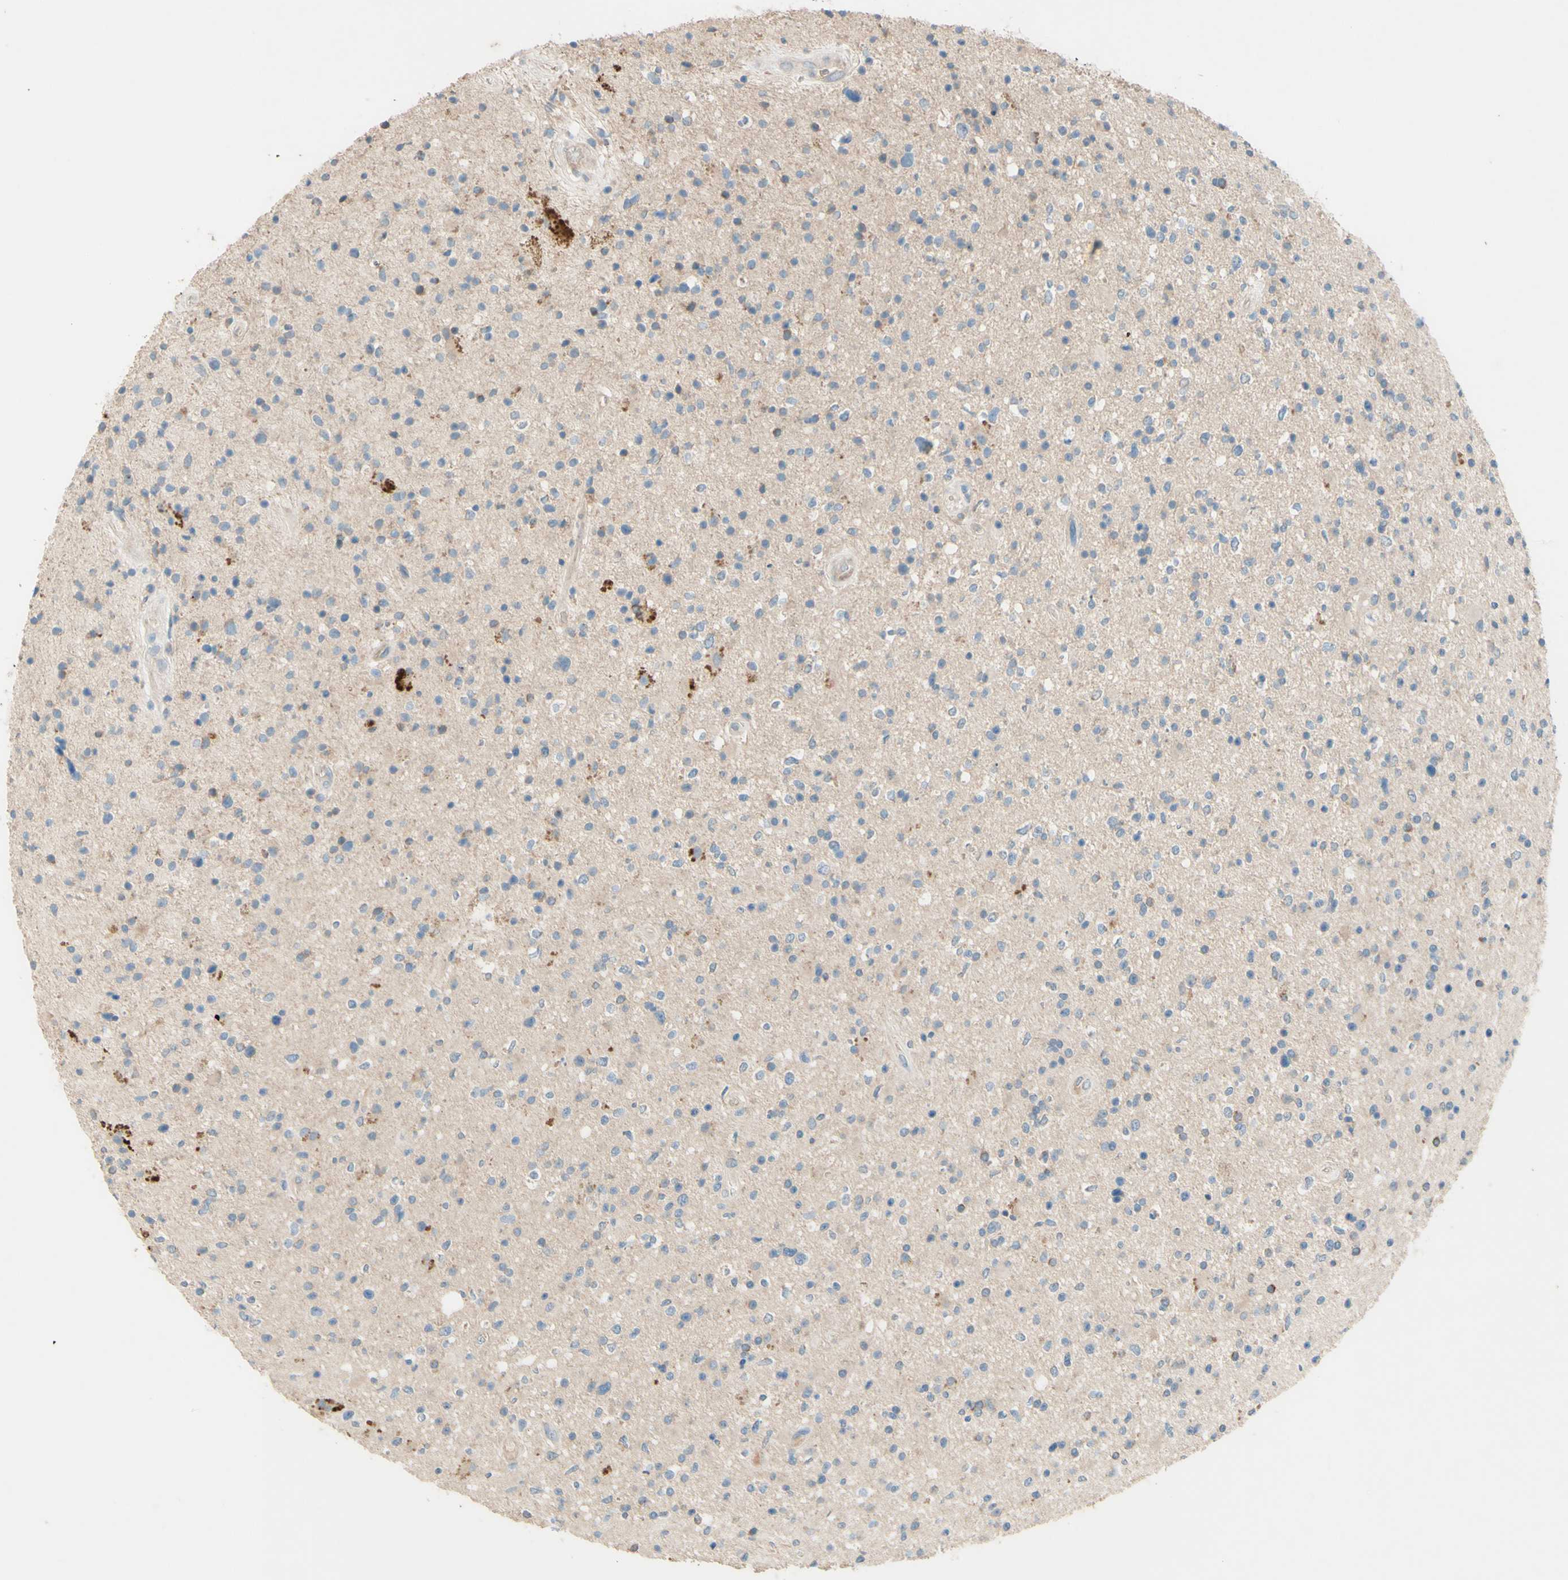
{"staining": {"intensity": "negative", "quantity": "none", "location": "none"}, "tissue": "glioma", "cell_type": "Tumor cells", "image_type": "cancer", "snomed": [{"axis": "morphology", "description": "Glioma, malignant, High grade"}, {"axis": "topography", "description": "Brain"}], "caption": "A photomicrograph of malignant glioma (high-grade) stained for a protein exhibits no brown staining in tumor cells.", "gene": "IL2", "patient": {"sex": "male", "age": 33}}